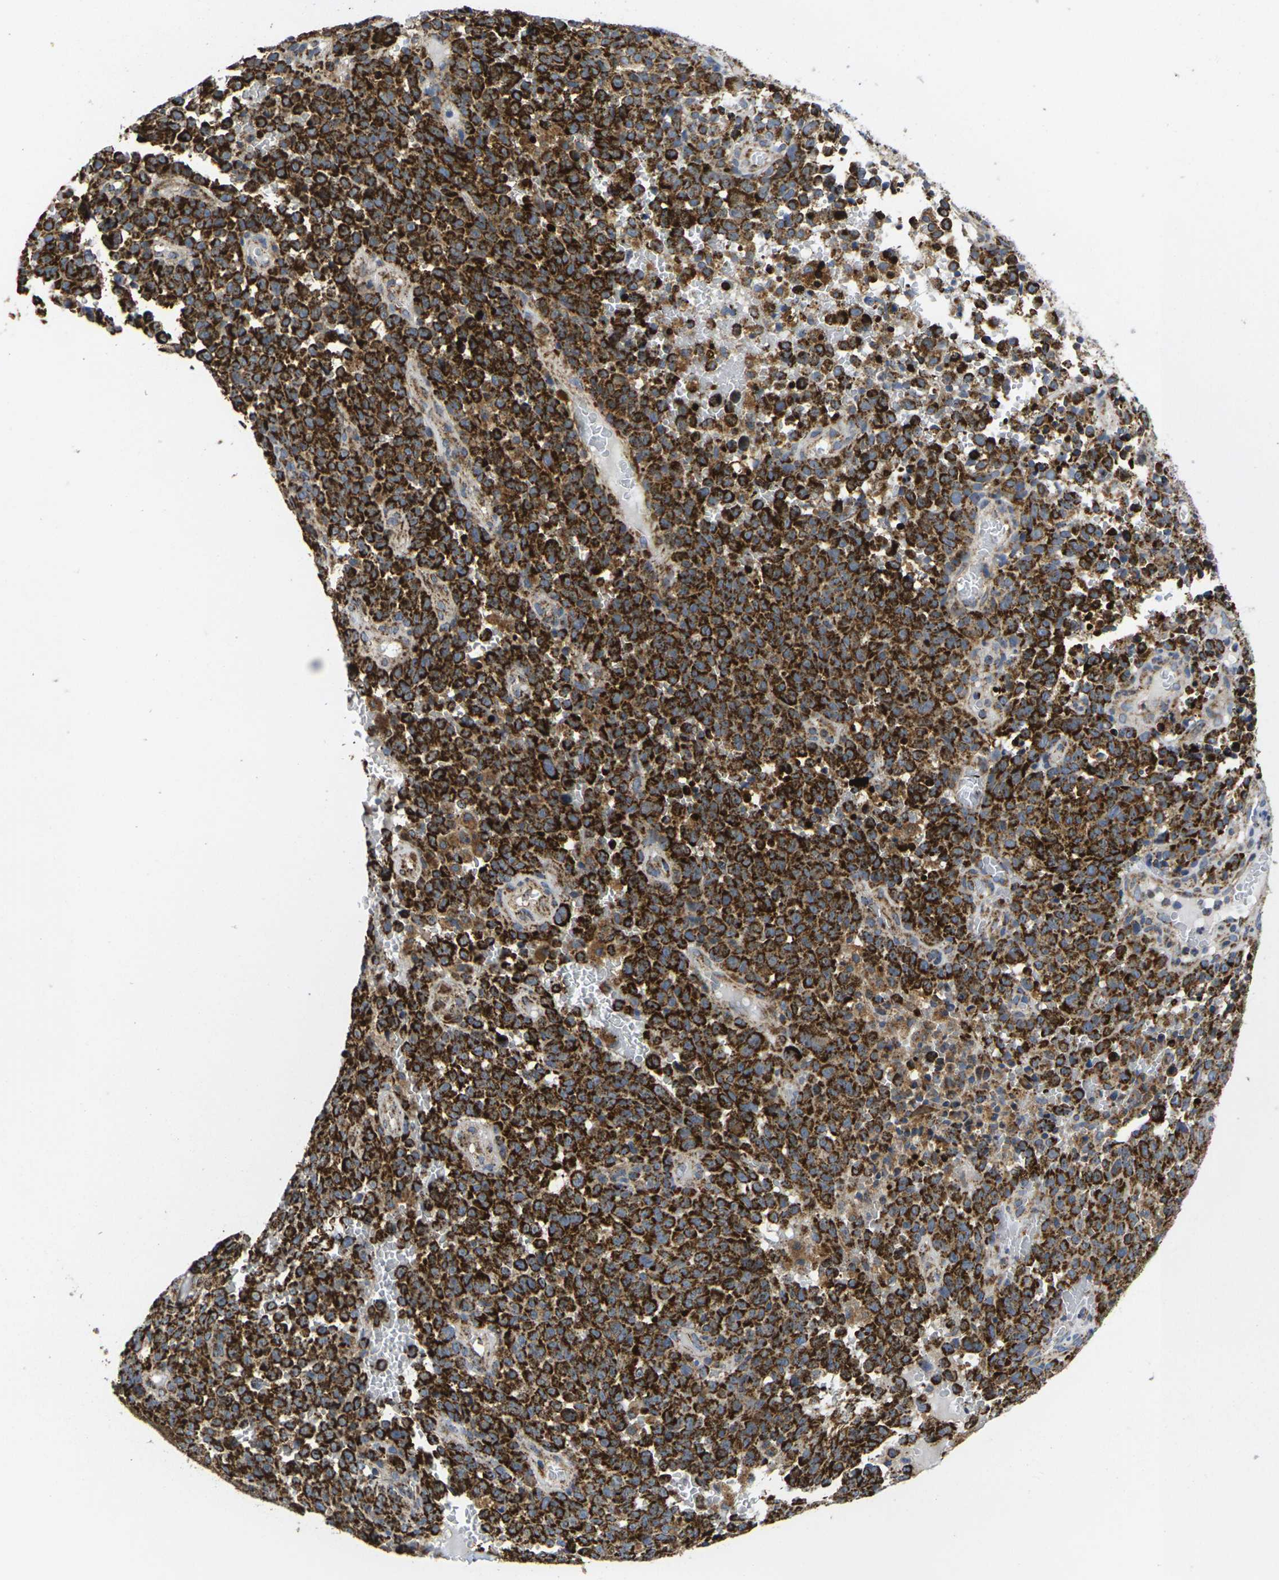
{"staining": {"intensity": "strong", "quantity": ">75%", "location": "cytoplasmic/membranous"}, "tissue": "melanoma", "cell_type": "Tumor cells", "image_type": "cancer", "snomed": [{"axis": "morphology", "description": "Malignant melanoma, NOS"}, {"axis": "topography", "description": "Skin"}], "caption": "This micrograph displays malignant melanoma stained with immunohistochemistry to label a protein in brown. The cytoplasmic/membranous of tumor cells show strong positivity for the protein. Nuclei are counter-stained blue.", "gene": "P2RY11", "patient": {"sex": "female", "age": 82}}